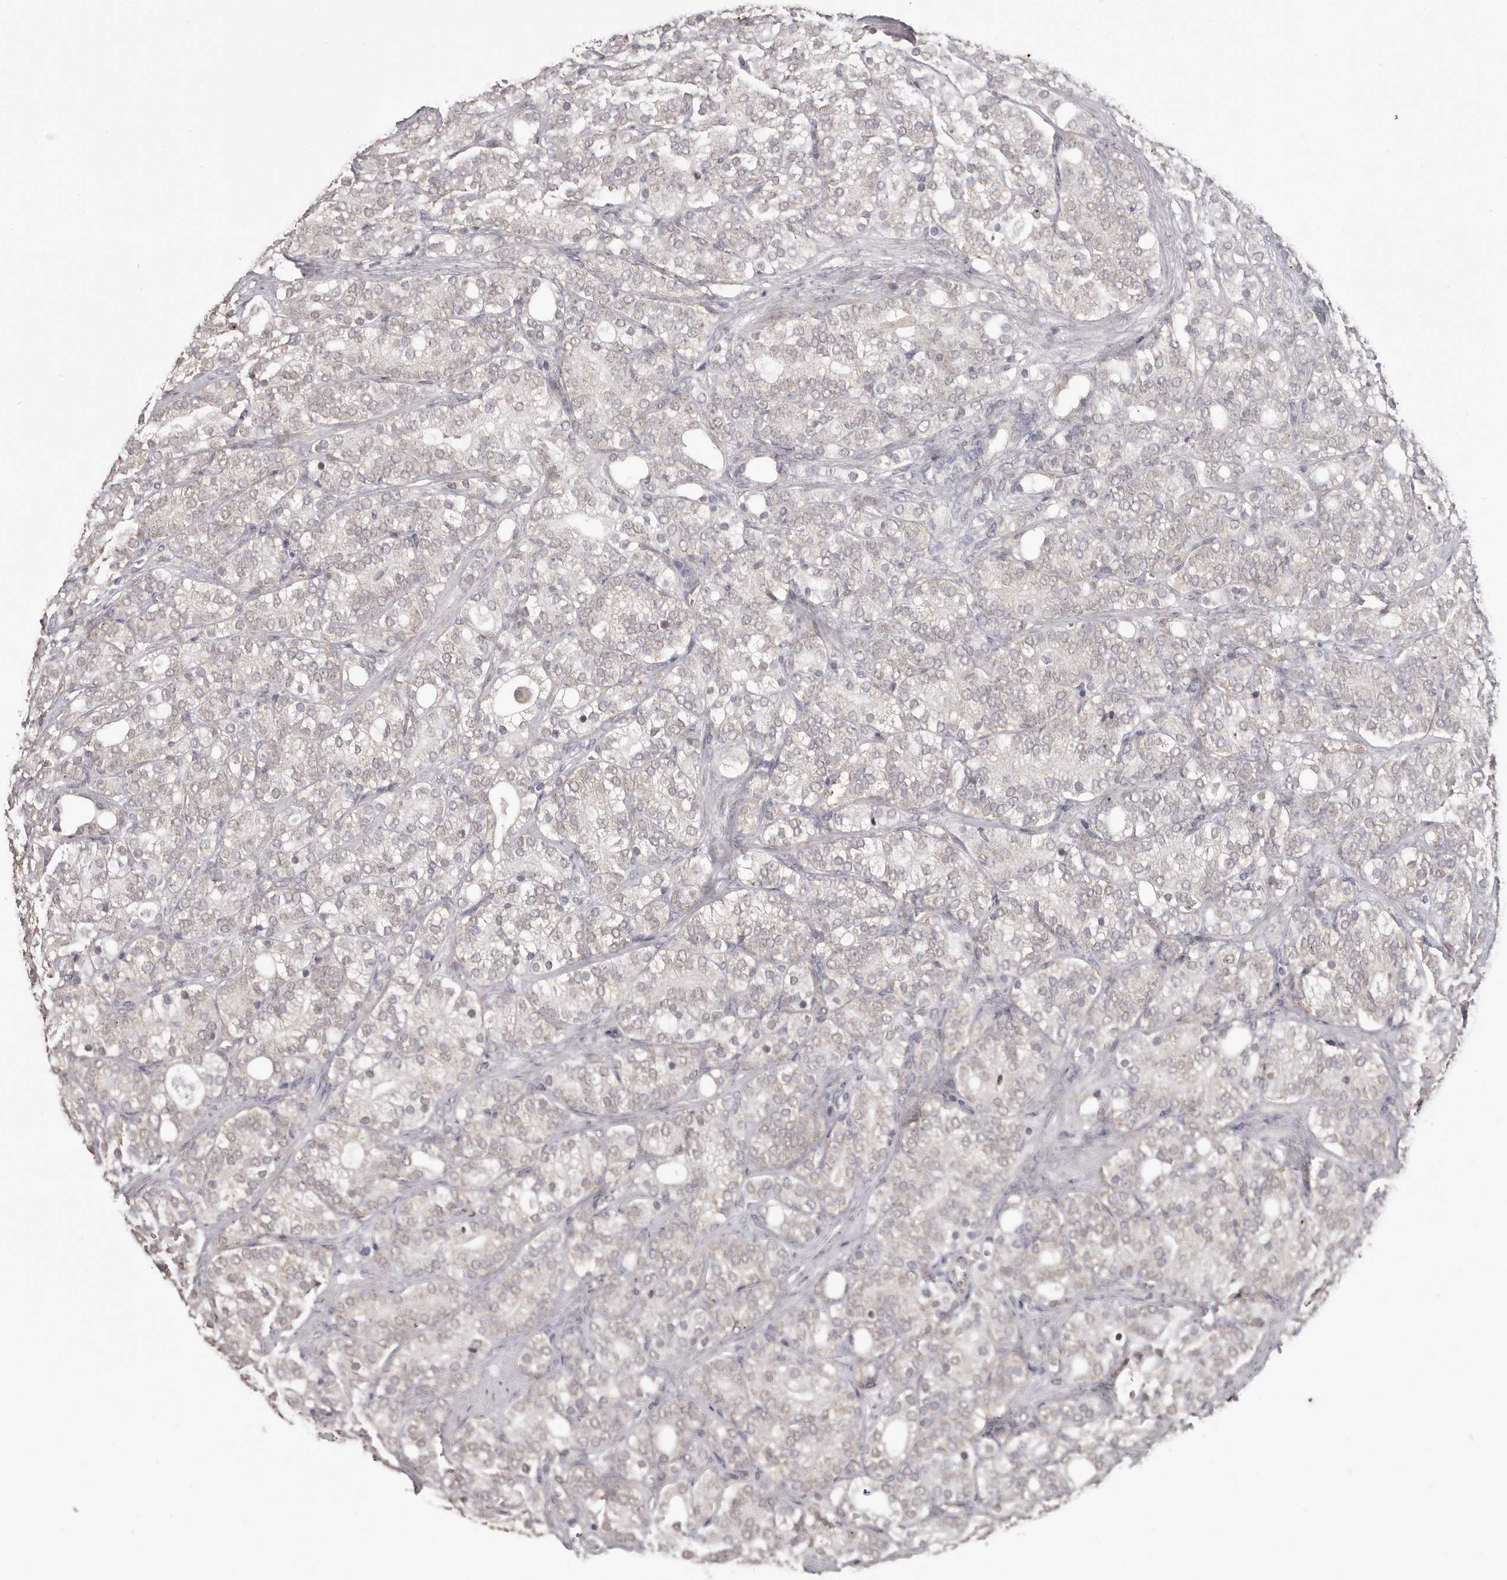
{"staining": {"intensity": "negative", "quantity": "none", "location": "none"}, "tissue": "prostate cancer", "cell_type": "Tumor cells", "image_type": "cancer", "snomed": [{"axis": "morphology", "description": "Adenocarcinoma, High grade"}, {"axis": "topography", "description": "Prostate"}], "caption": "Human adenocarcinoma (high-grade) (prostate) stained for a protein using IHC shows no expression in tumor cells.", "gene": "LINGO2", "patient": {"sex": "male", "age": 57}}